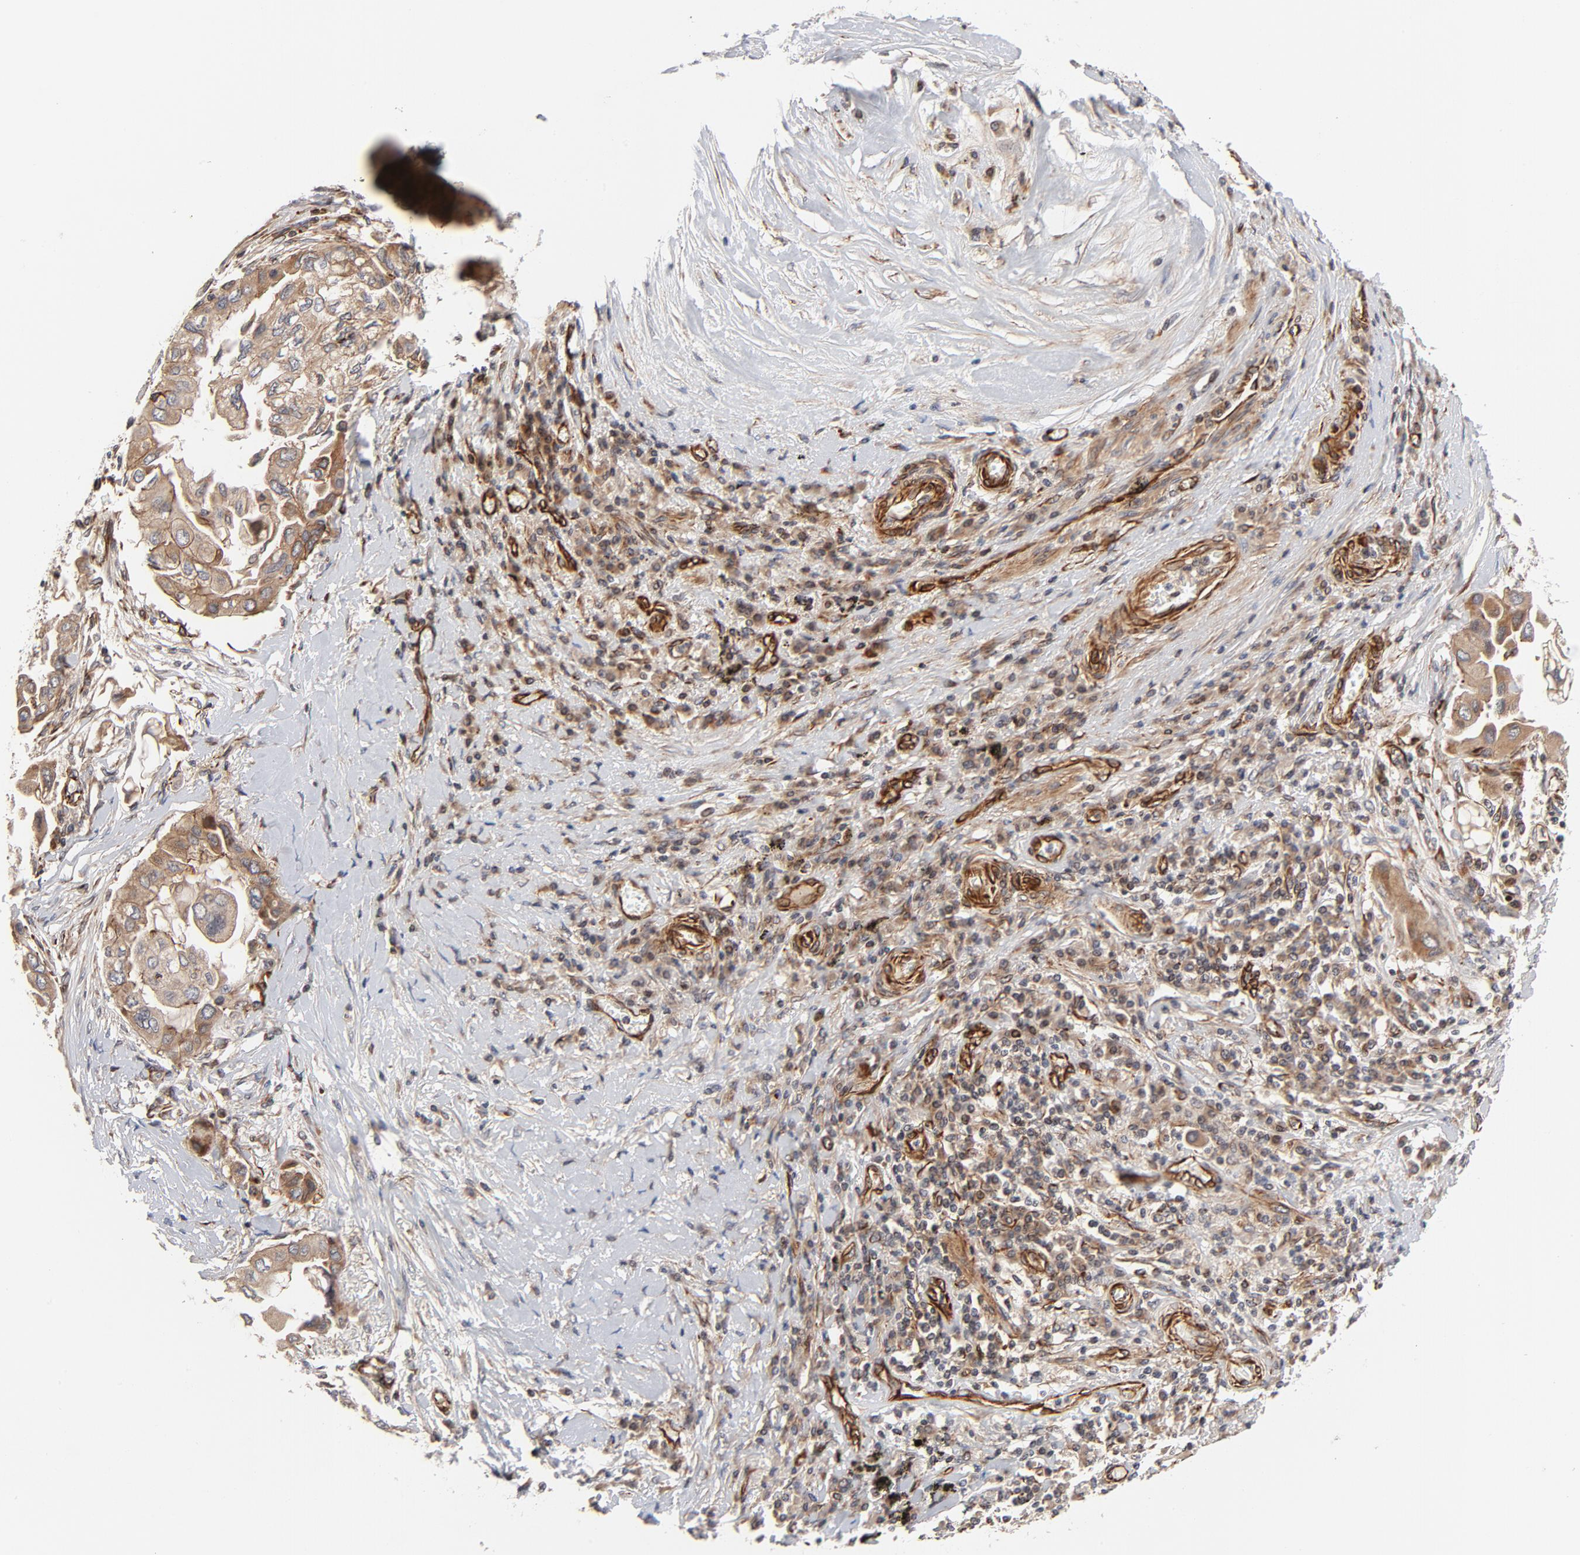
{"staining": {"intensity": "moderate", "quantity": ">75%", "location": "cytoplasmic/membranous"}, "tissue": "lung cancer", "cell_type": "Tumor cells", "image_type": "cancer", "snomed": [{"axis": "morphology", "description": "Adenocarcinoma, NOS"}, {"axis": "topography", "description": "Lung"}], "caption": "Immunohistochemical staining of human lung cancer demonstrates medium levels of moderate cytoplasmic/membranous expression in approximately >75% of tumor cells.", "gene": "DNAAF2", "patient": {"sex": "female", "age": 76}}